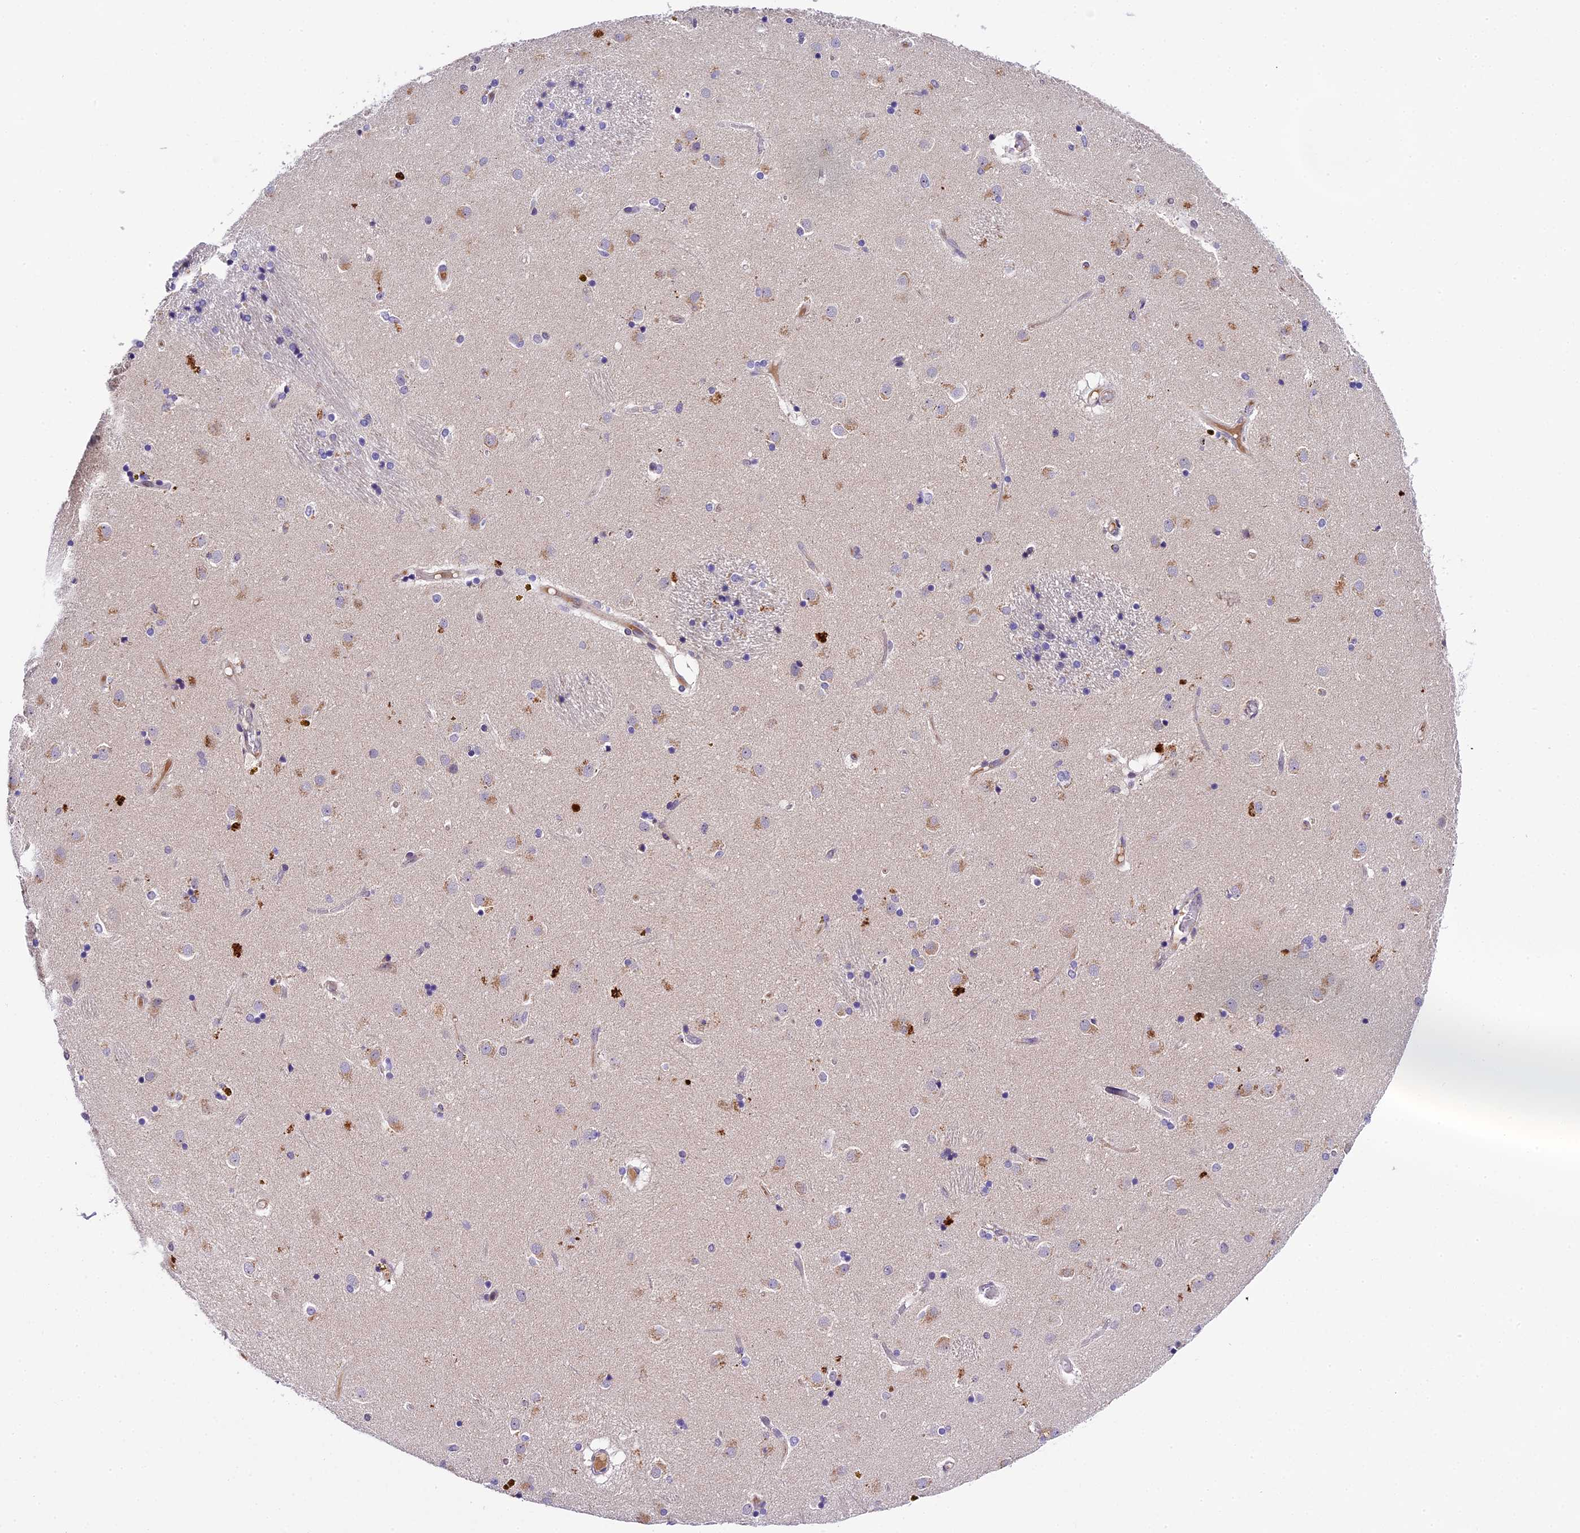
{"staining": {"intensity": "negative", "quantity": "none", "location": "none"}, "tissue": "caudate", "cell_type": "Glial cells", "image_type": "normal", "snomed": [{"axis": "morphology", "description": "Normal tissue, NOS"}, {"axis": "topography", "description": "Lateral ventricle wall"}], "caption": "The micrograph demonstrates no staining of glial cells in benign caudate.", "gene": "ENKD1", "patient": {"sex": "male", "age": 70}}